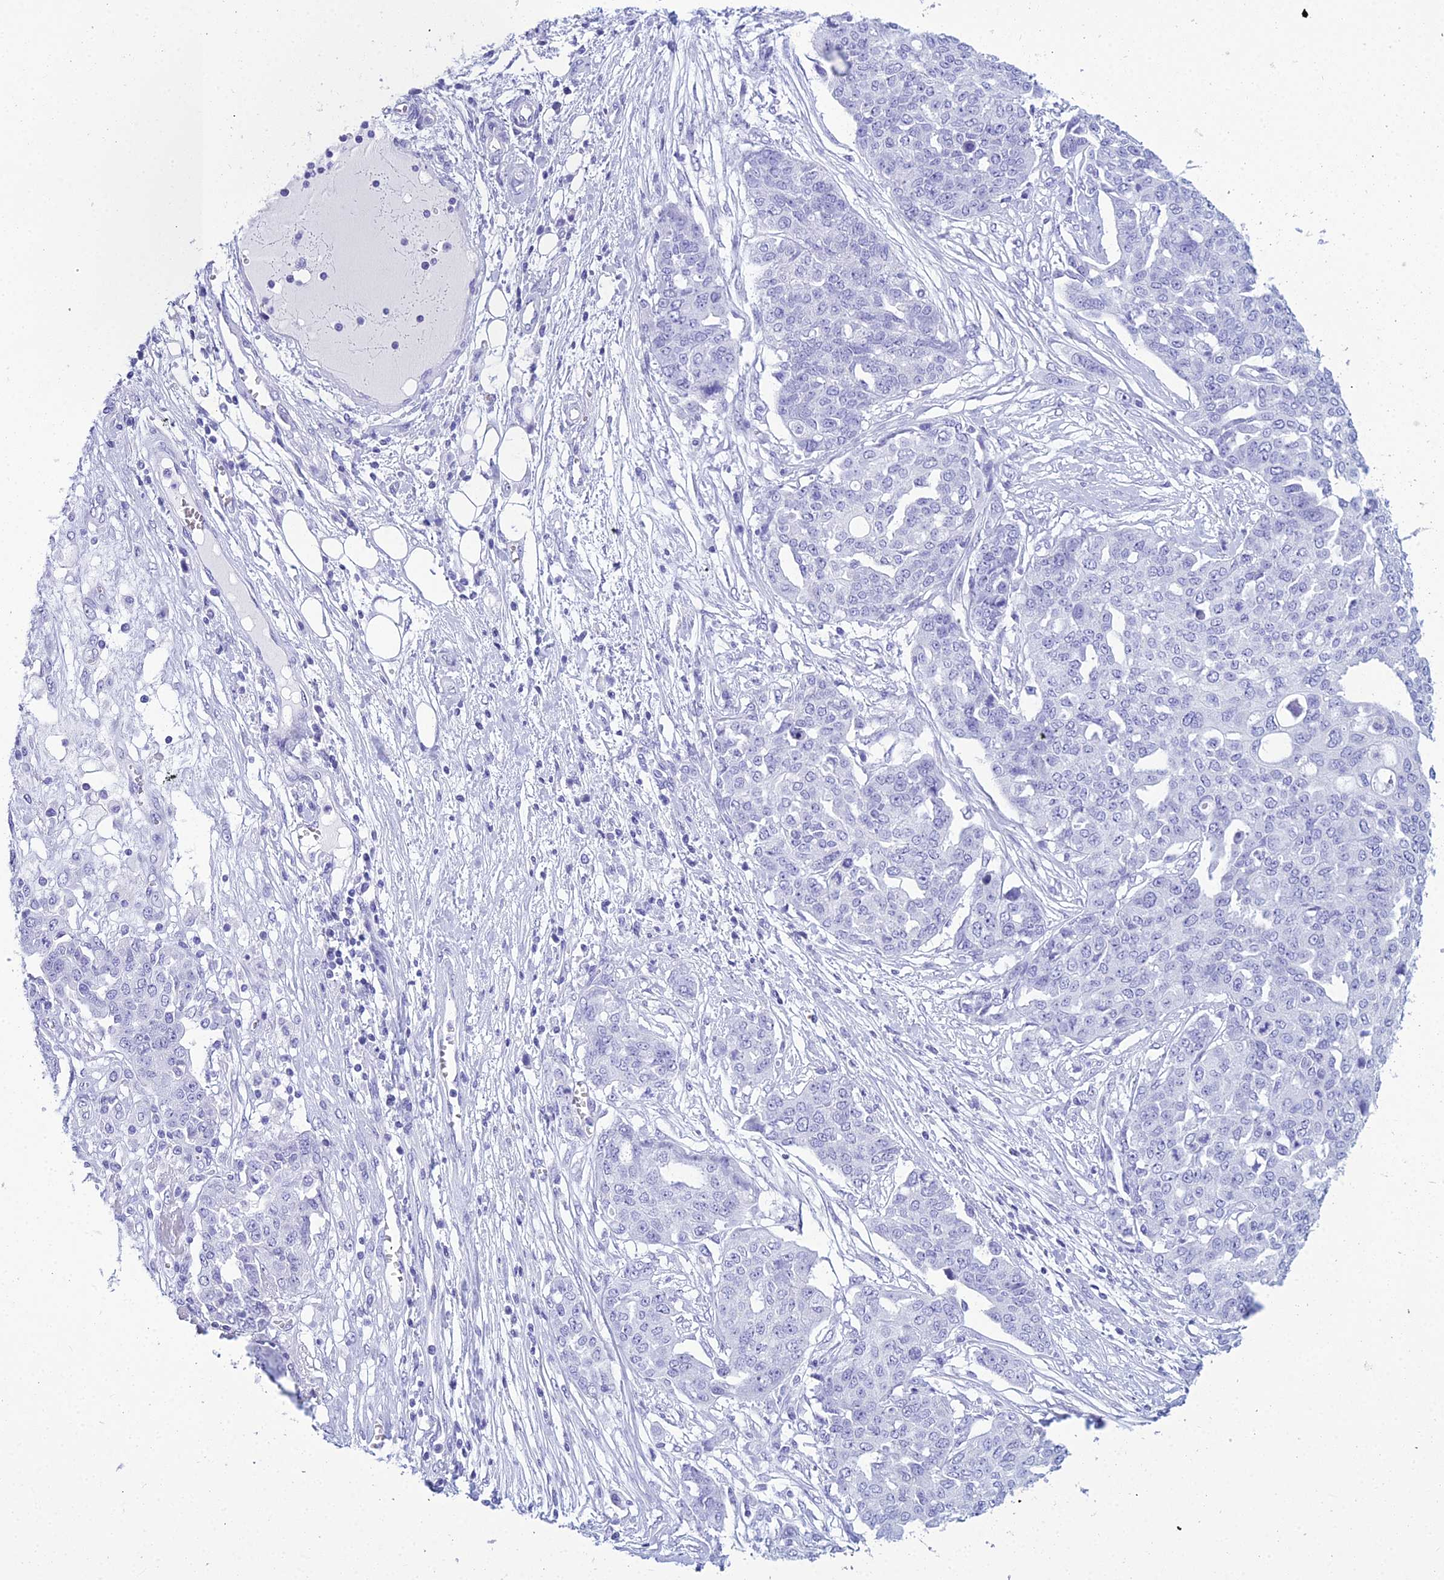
{"staining": {"intensity": "negative", "quantity": "none", "location": "none"}, "tissue": "ovarian cancer", "cell_type": "Tumor cells", "image_type": "cancer", "snomed": [{"axis": "morphology", "description": "Cystadenocarcinoma, serous, NOS"}, {"axis": "topography", "description": "Soft tissue"}, {"axis": "topography", "description": "Ovary"}], "caption": "High power microscopy micrograph of an IHC photomicrograph of ovarian serous cystadenocarcinoma, revealing no significant positivity in tumor cells.", "gene": "ZNF442", "patient": {"sex": "female", "age": 57}}